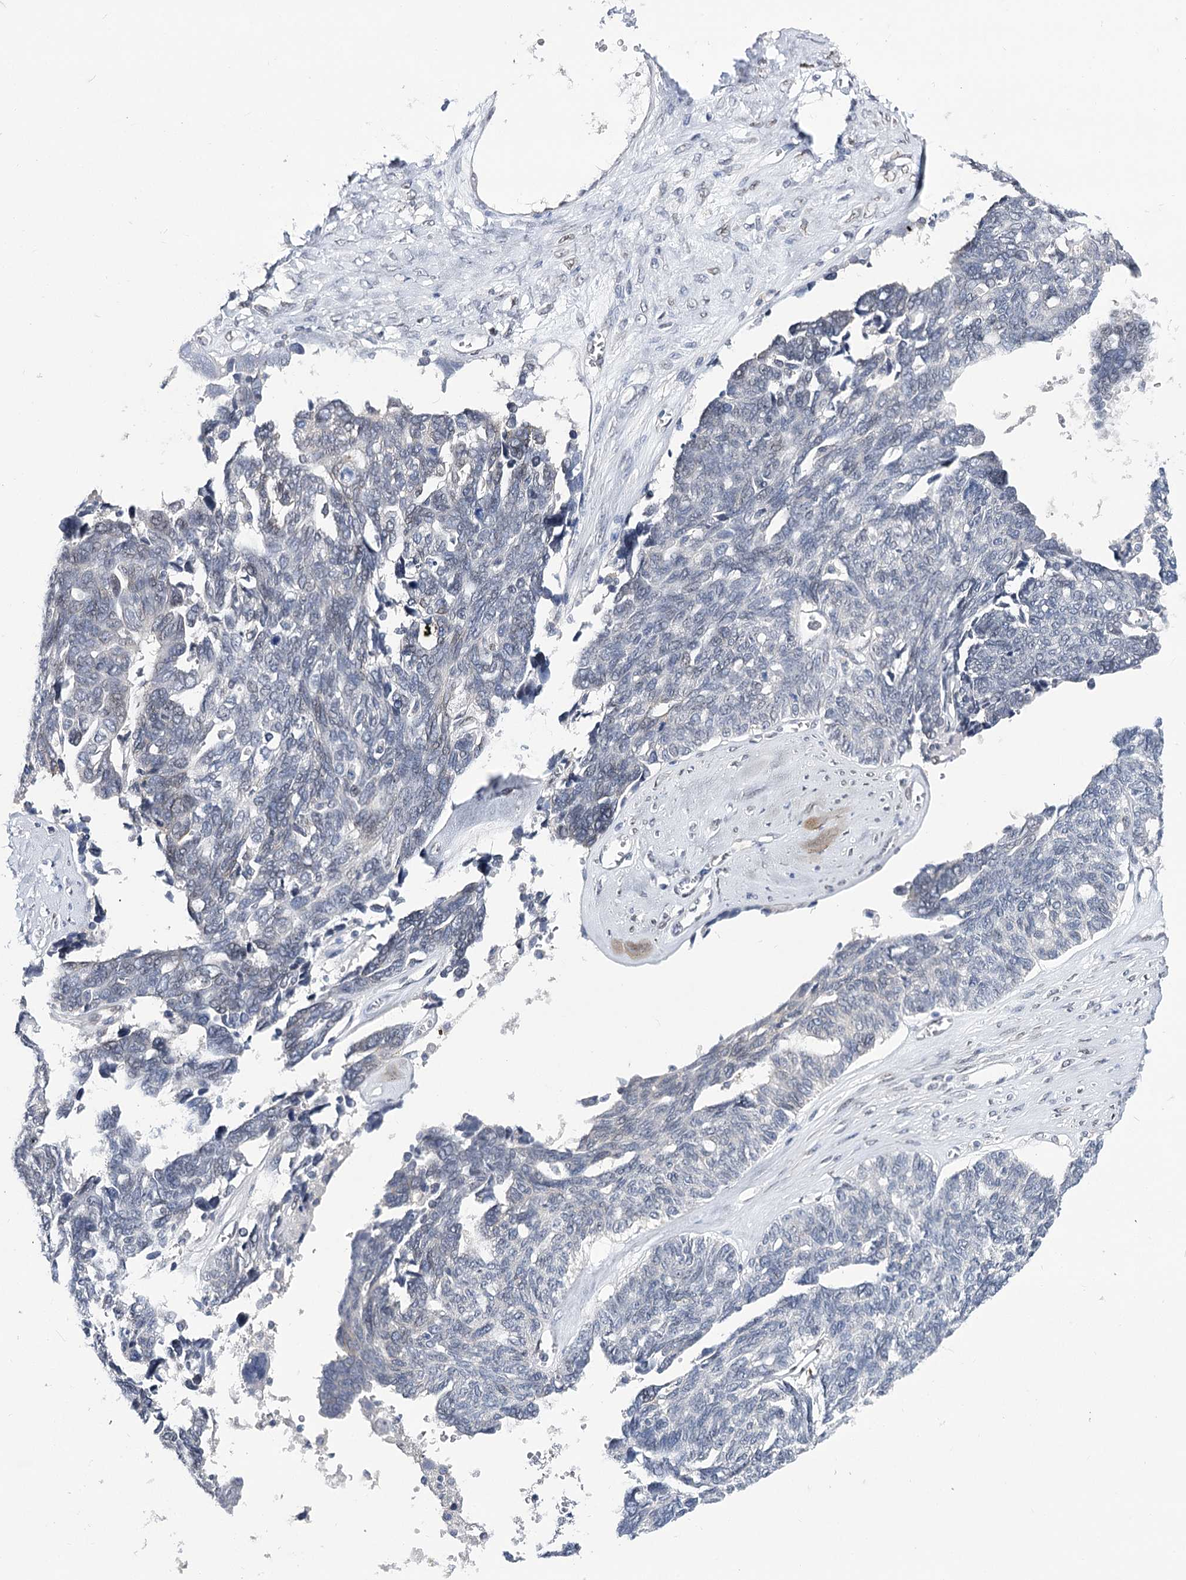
{"staining": {"intensity": "negative", "quantity": "none", "location": "none"}, "tissue": "ovarian cancer", "cell_type": "Tumor cells", "image_type": "cancer", "snomed": [{"axis": "morphology", "description": "Cystadenocarcinoma, serous, NOS"}, {"axis": "topography", "description": "Ovary"}], "caption": "Histopathology image shows no significant protein staining in tumor cells of ovarian serous cystadenocarcinoma.", "gene": "TMEM201", "patient": {"sex": "female", "age": 79}}